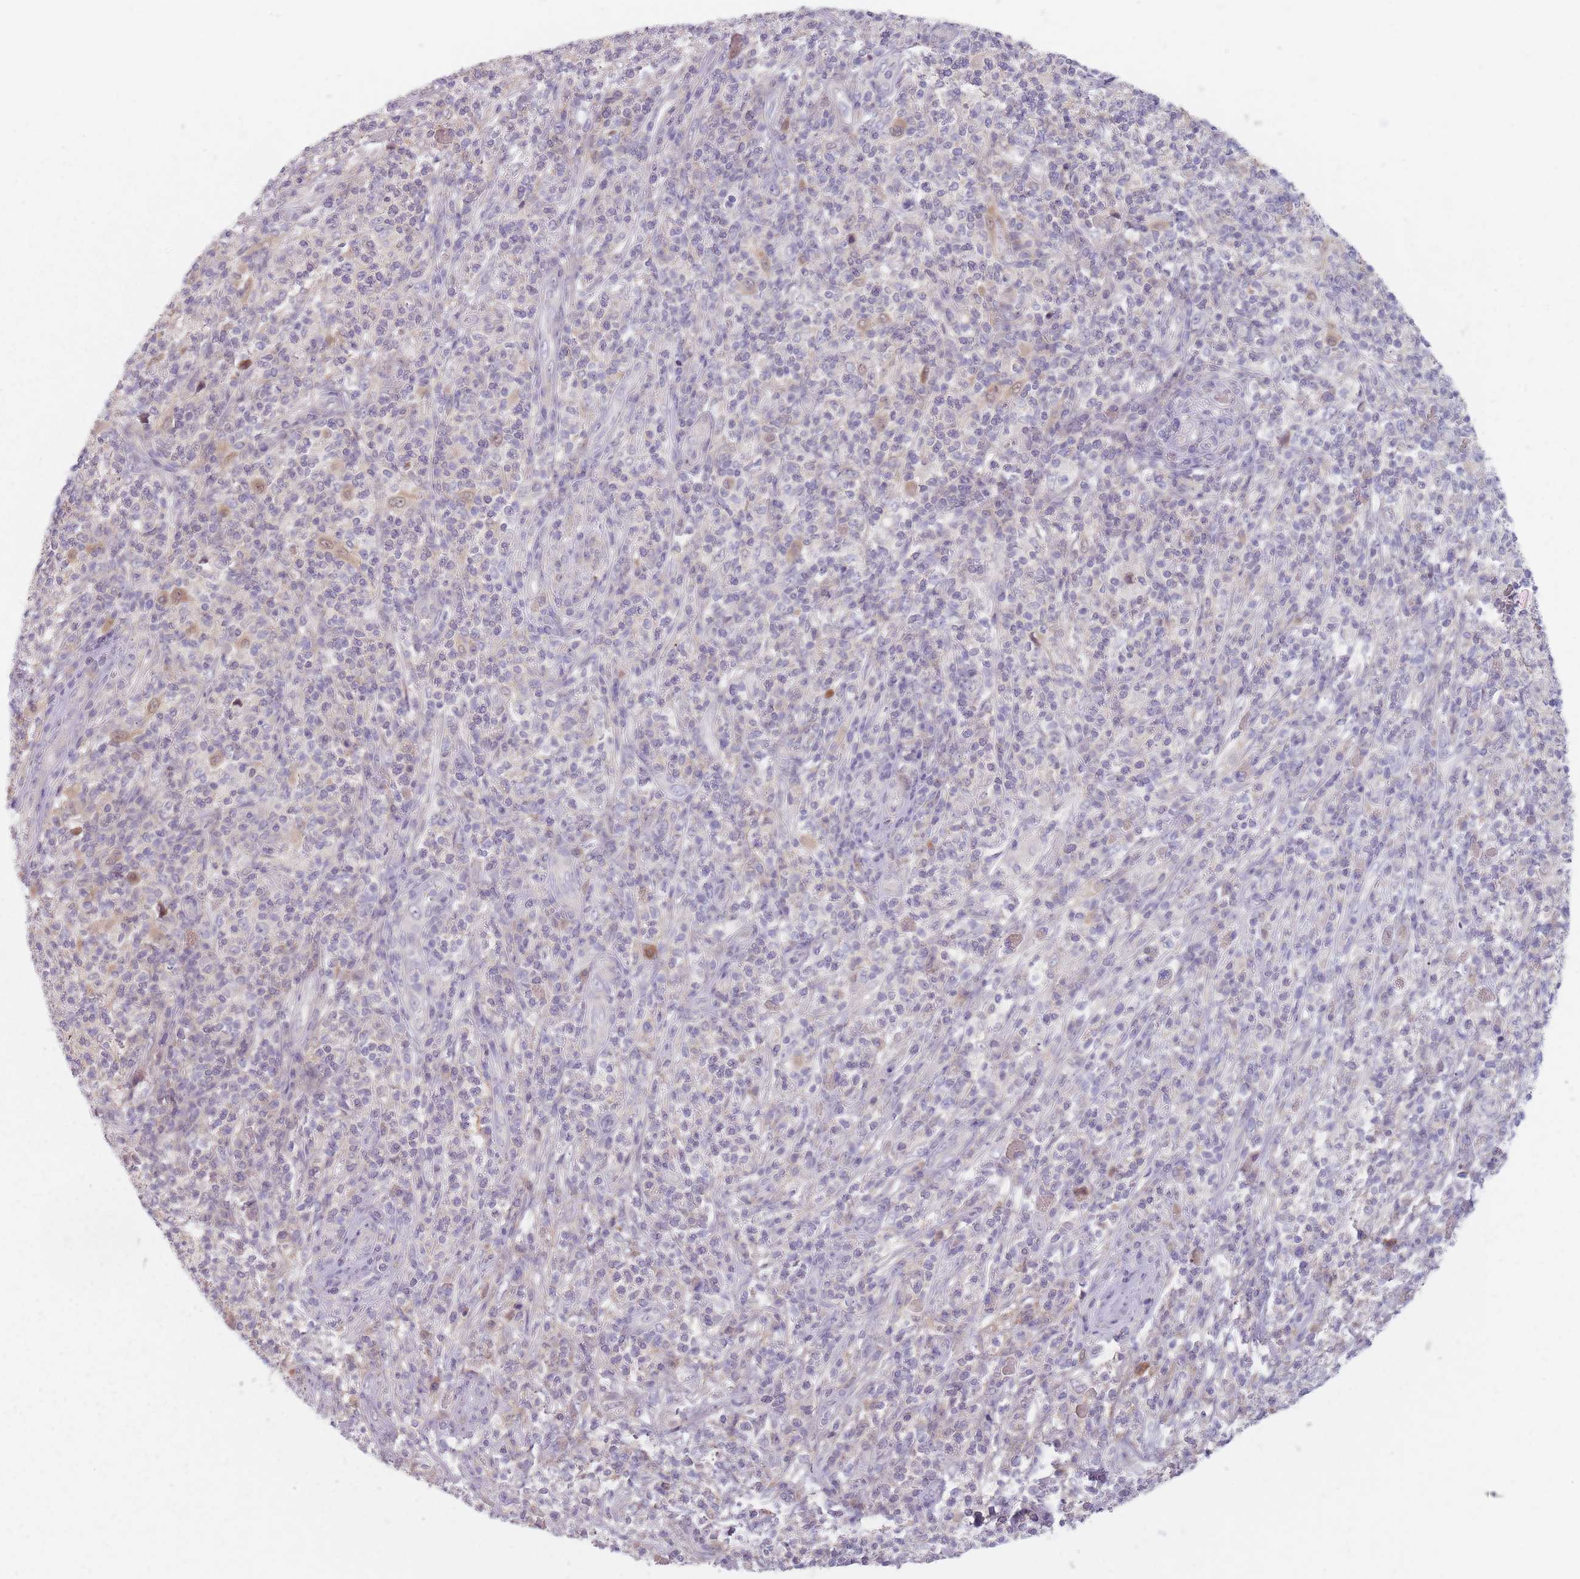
{"staining": {"intensity": "negative", "quantity": "none", "location": "none"}, "tissue": "melanoma", "cell_type": "Tumor cells", "image_type": "cancer", "snomed": [{"axis": "morphology", "description": "Malignant melanoma, NOS"}, {"axis": "topography", "description": "Skin"}], "caption": "Histopathology image shows no protein expression in tumor cells of malignant melanoma tissue.", "gene": "NAXE", "patient": {"sex": "male", "age": 66}}